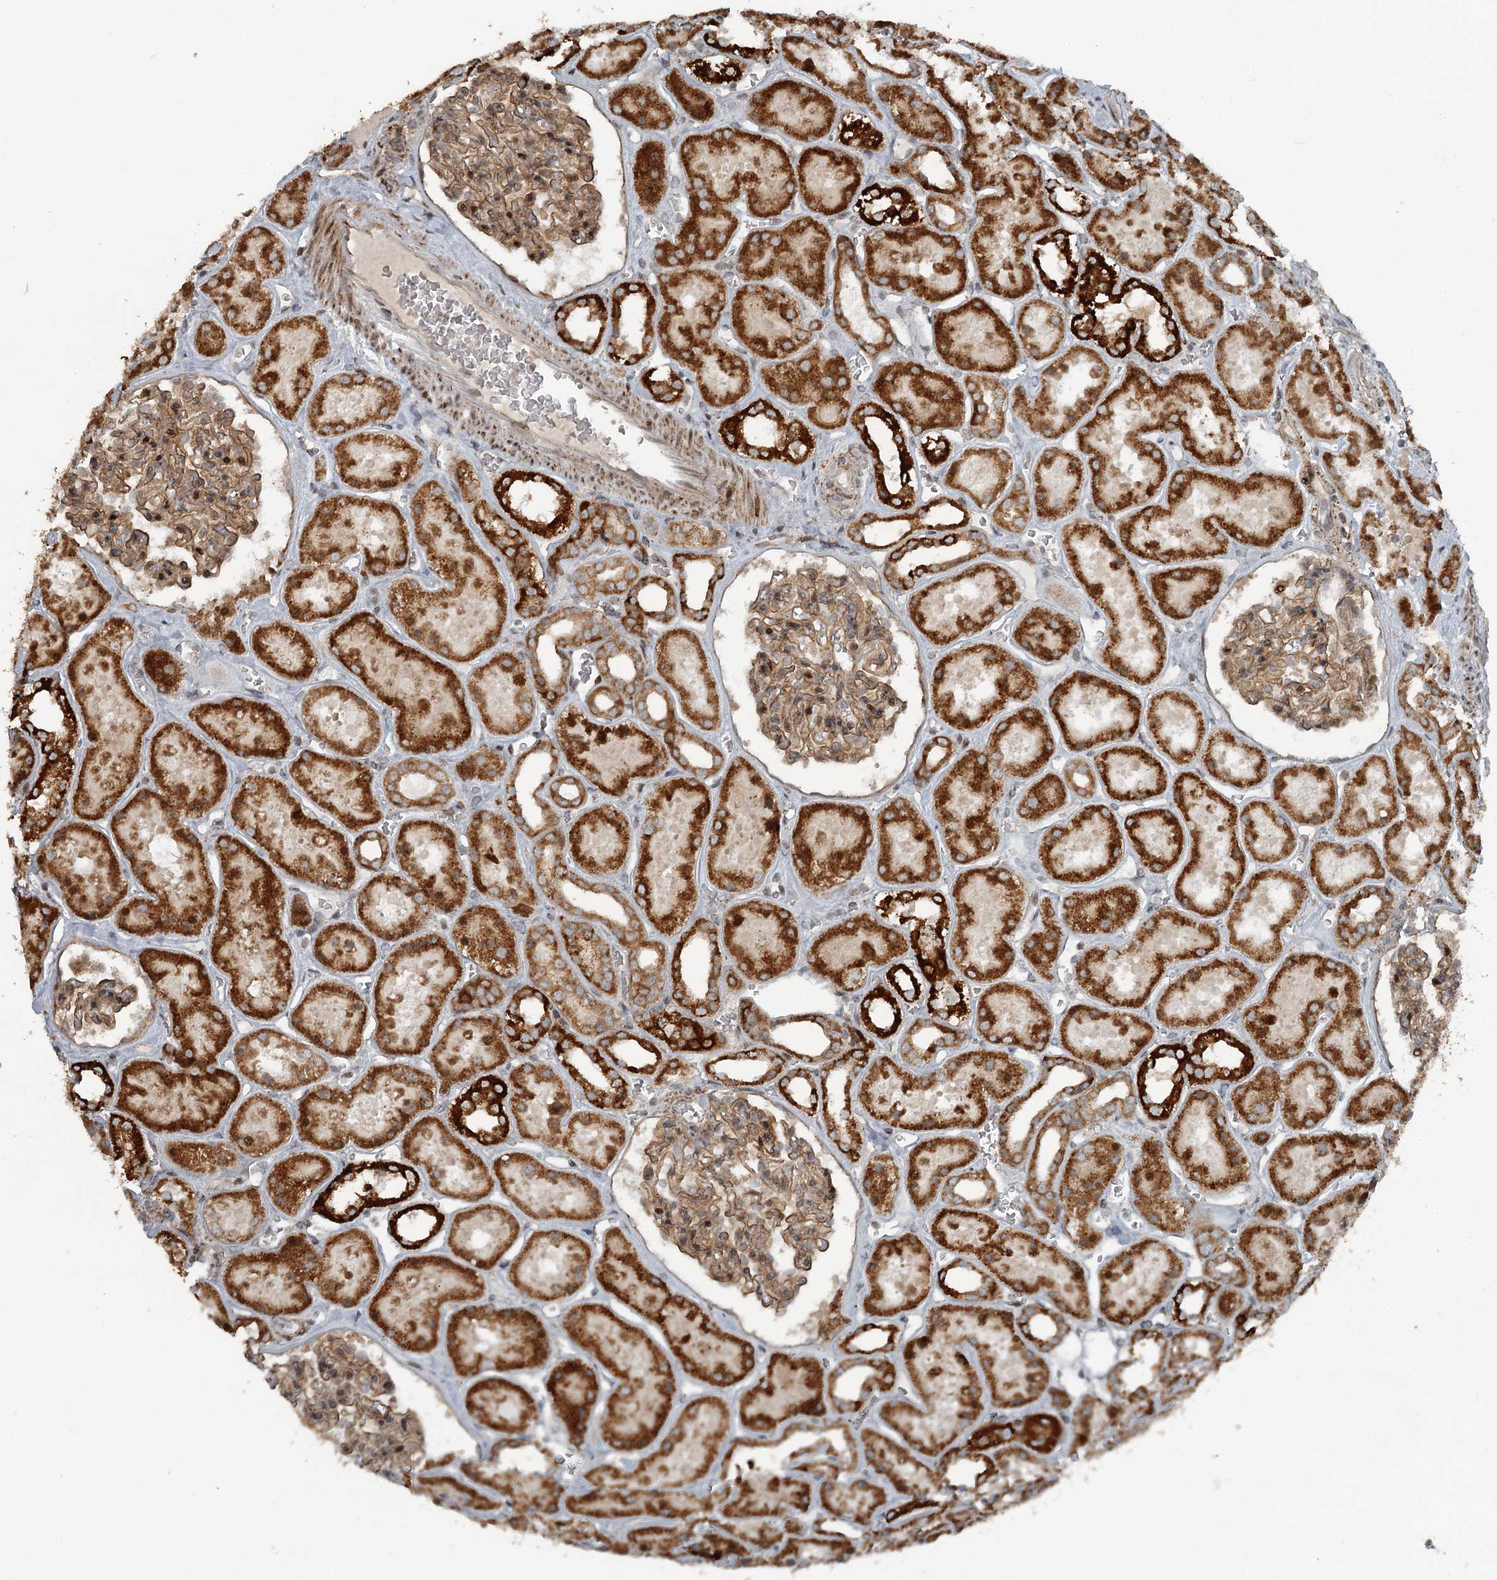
{"staining": {"intensity": "moderate", "quantity": ">75%", "location": "cytoplasmic/membranous,nuclear"}, "tissue": "kidney", "cell_type": "Cells in glomeruli", "image_type": "normal", "snomed": [{"axis": "morphology", "description": "Normal tissue, NOS"}, {"axis": "topography", "description": "Kidney"}], "caption": "Immunohistochemistry (IHC) of benign human kidney shows medium levels of moderate cytoplasmic/membranous,nuclear staining in approximately >75% of cells in glomeruli.", "gene": "RASSF8", "patient": {"sex": "female", "age": 41}}